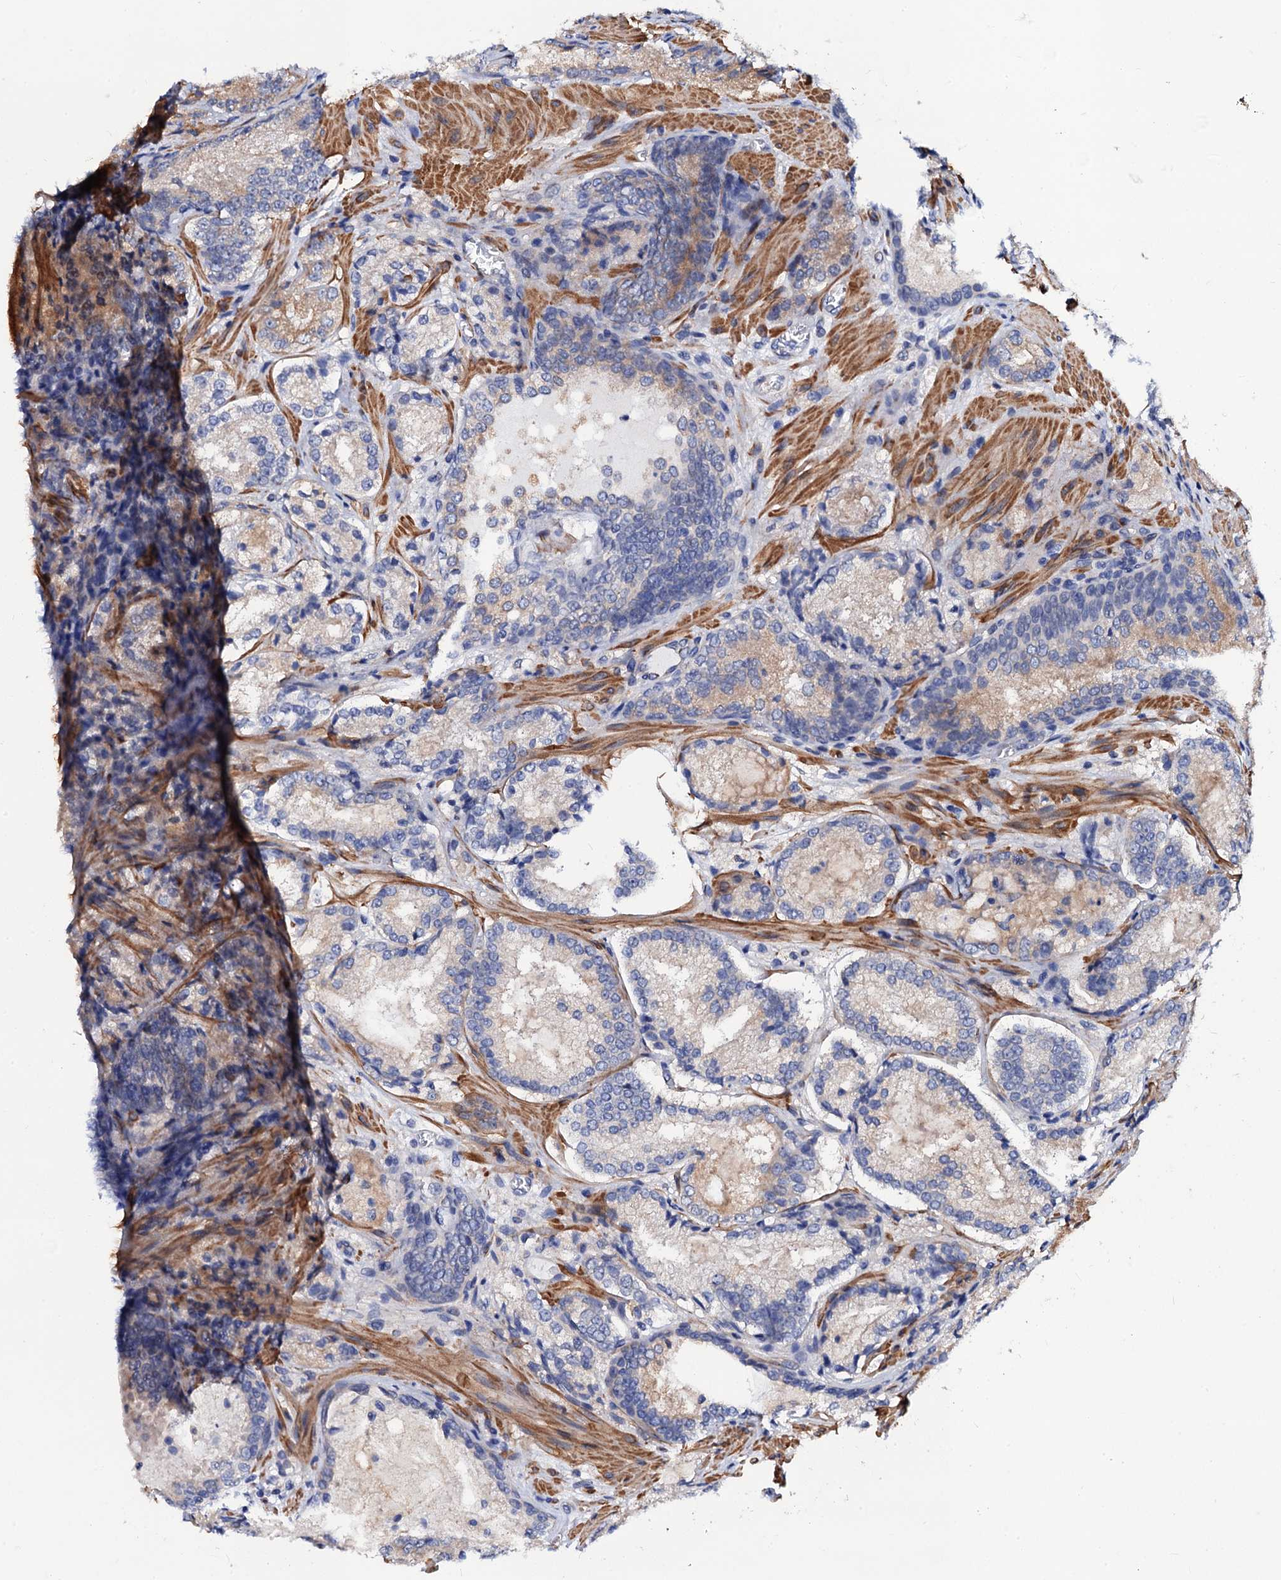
{"staining": {"intensity": "weak", "quantity": "<25%", "location": "cytoplasmic/membranous"}, "tissue": "prostate cancer", "cell_type": "Tumor cells", "image_type": "cancer", "snomed": [{"axis": "morphology", "description": "Adenocarcinoma, Low grade"}, {"axis": "topography", "description": "Prostate"}], "caption": "DAB (3,3'-diaminobenzidine) immunohistochemical staining of adenocarcinoma (low-grade) (prostate) reveals no significant staining in tumor cells.", "gene": "ZDHHC18", "patient": {"sex": "male", "age": 74}}